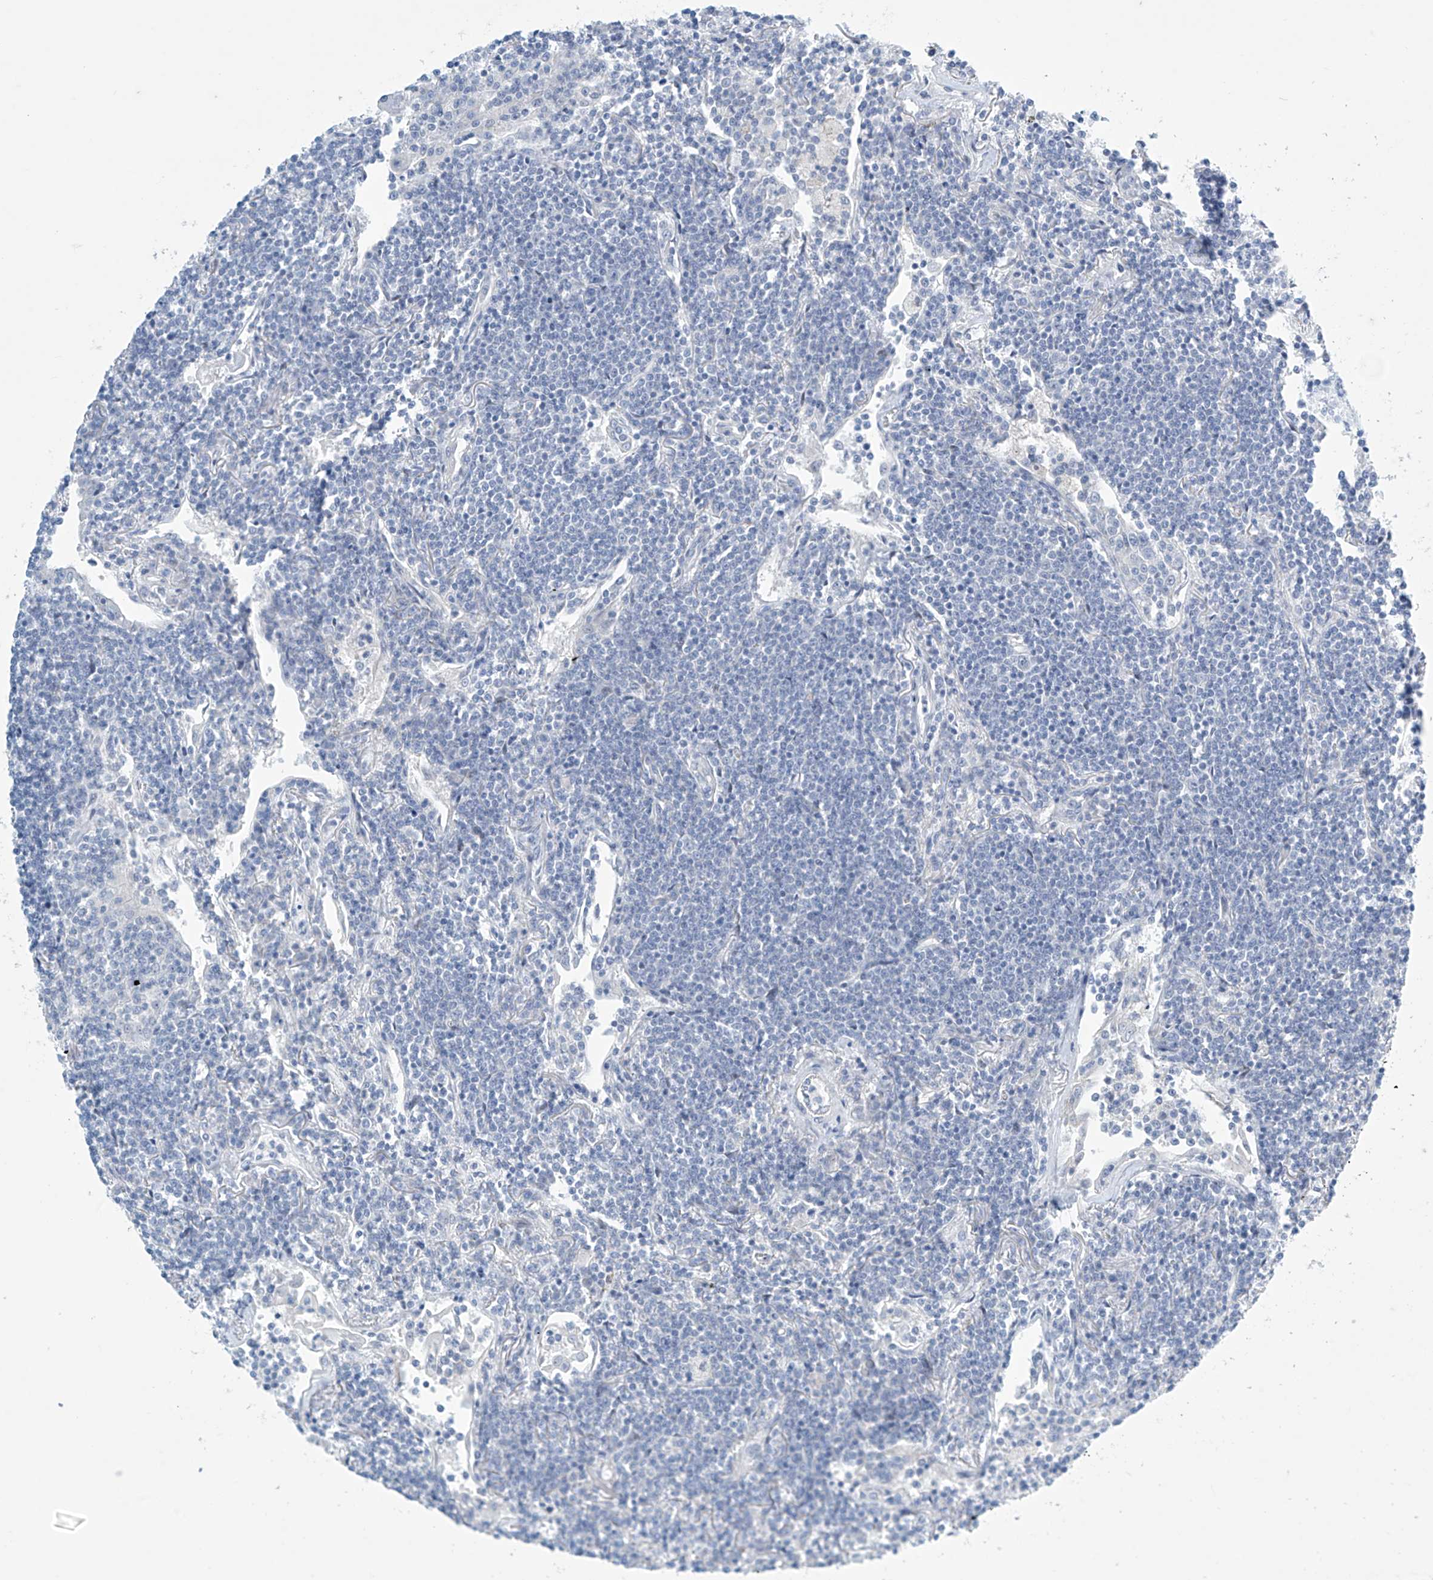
{"staining": {"intensity": "negative", "quantity": "none", "location": "none"}, "tissue": "lymphoma", "cell_type": "Tumor cells", "image_type": "cancer", "snomed": [{"axis": "morphology", "description": "Malignant lymphoma, non-Hodgkin's type, Low grade"}, {"axis": "topography", "description": "Lung"}], "caption": "Tumor cells show no significant expression in lymphoma.", "gene": "SLC35A5", "patient": {"sex": "female", "age": 71}}